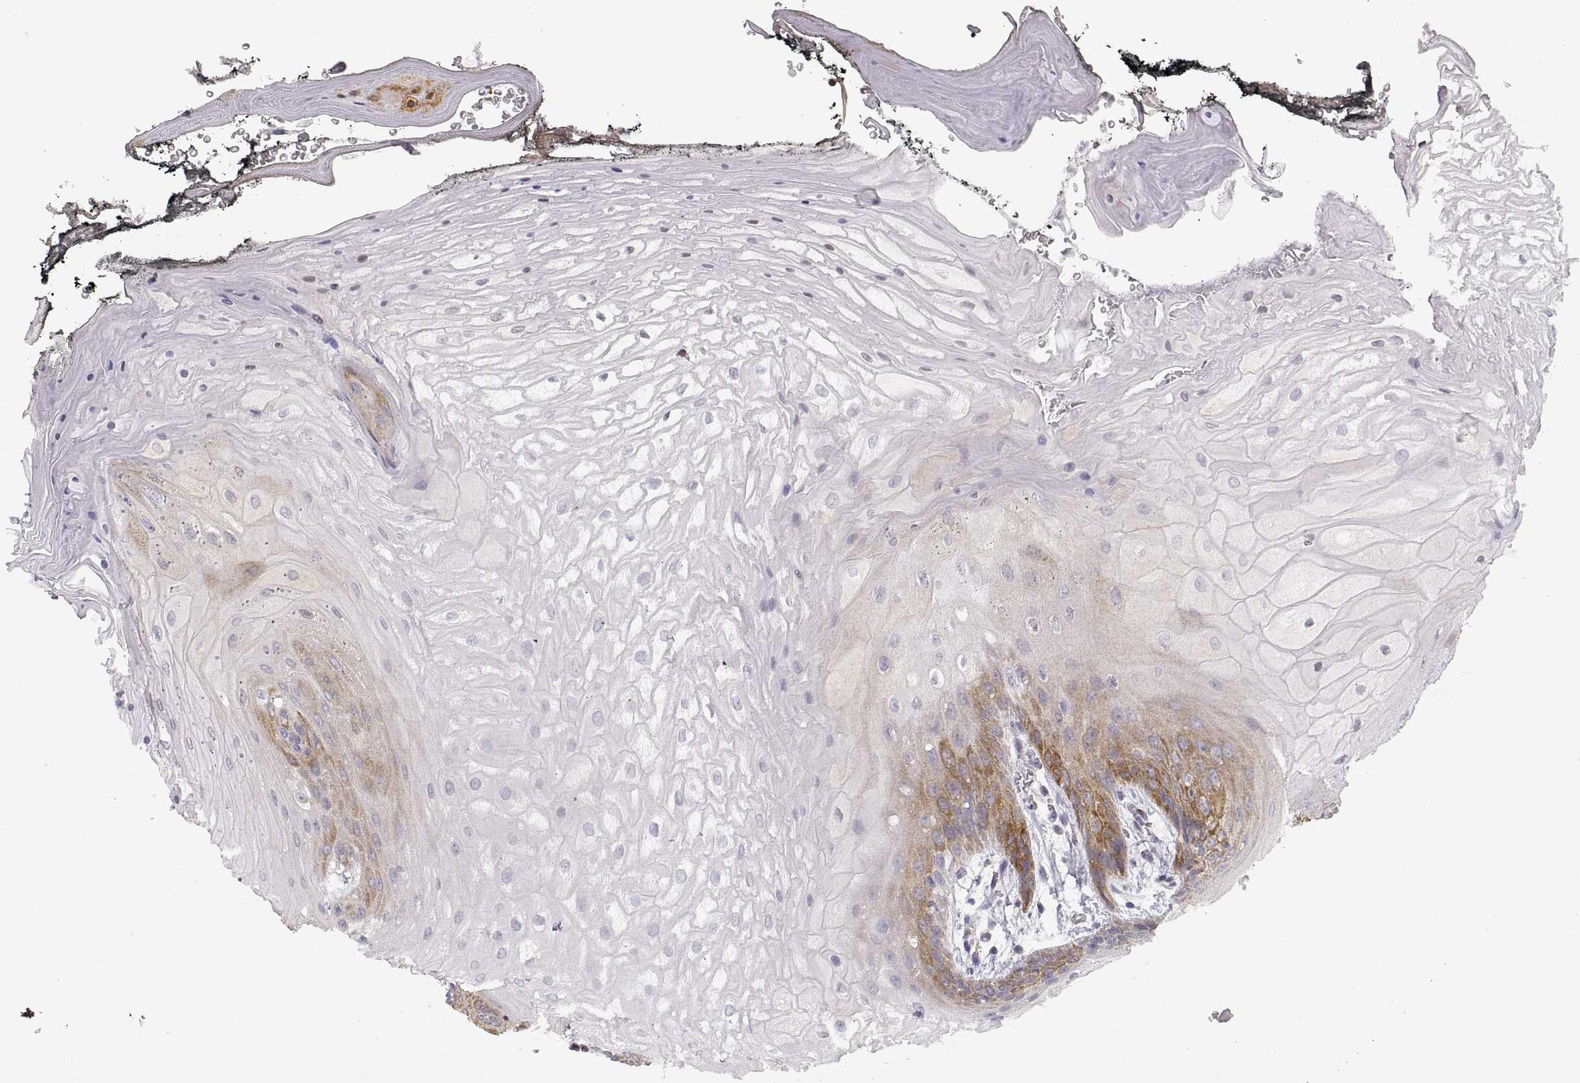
{"staining": {"intensity": "strong", "quantity": "<25%", "location": "cytoplasmic/membranous"}, "tissue": "oral mucosa", "cell_type": "Squamous epithelial cells", "image_type": "normal", "snomed": [{"axis": "morphology", "description": "Normal tissue, NOS"}, {"axis": "morphology", "description": "Squamous cell carcinoma, NOS"}, {"axis": "topography", "description": "Oral tissue"}, {"axis": "topography", "description": "Head-Neck"}], "caption": "A medium amount of strong cytoplasmic/membranous staining is present in approximately <25% of squamous epithelial cells in benign oral mucosa. The staining was performed using DAB (3,3'-diaminobenzidine), with brown indicating positive protein expression. Nuclei are stained blue with hematoxylin.", "gene": "HSP90AB1", "patient": {"sex": "male", "age": 65}}